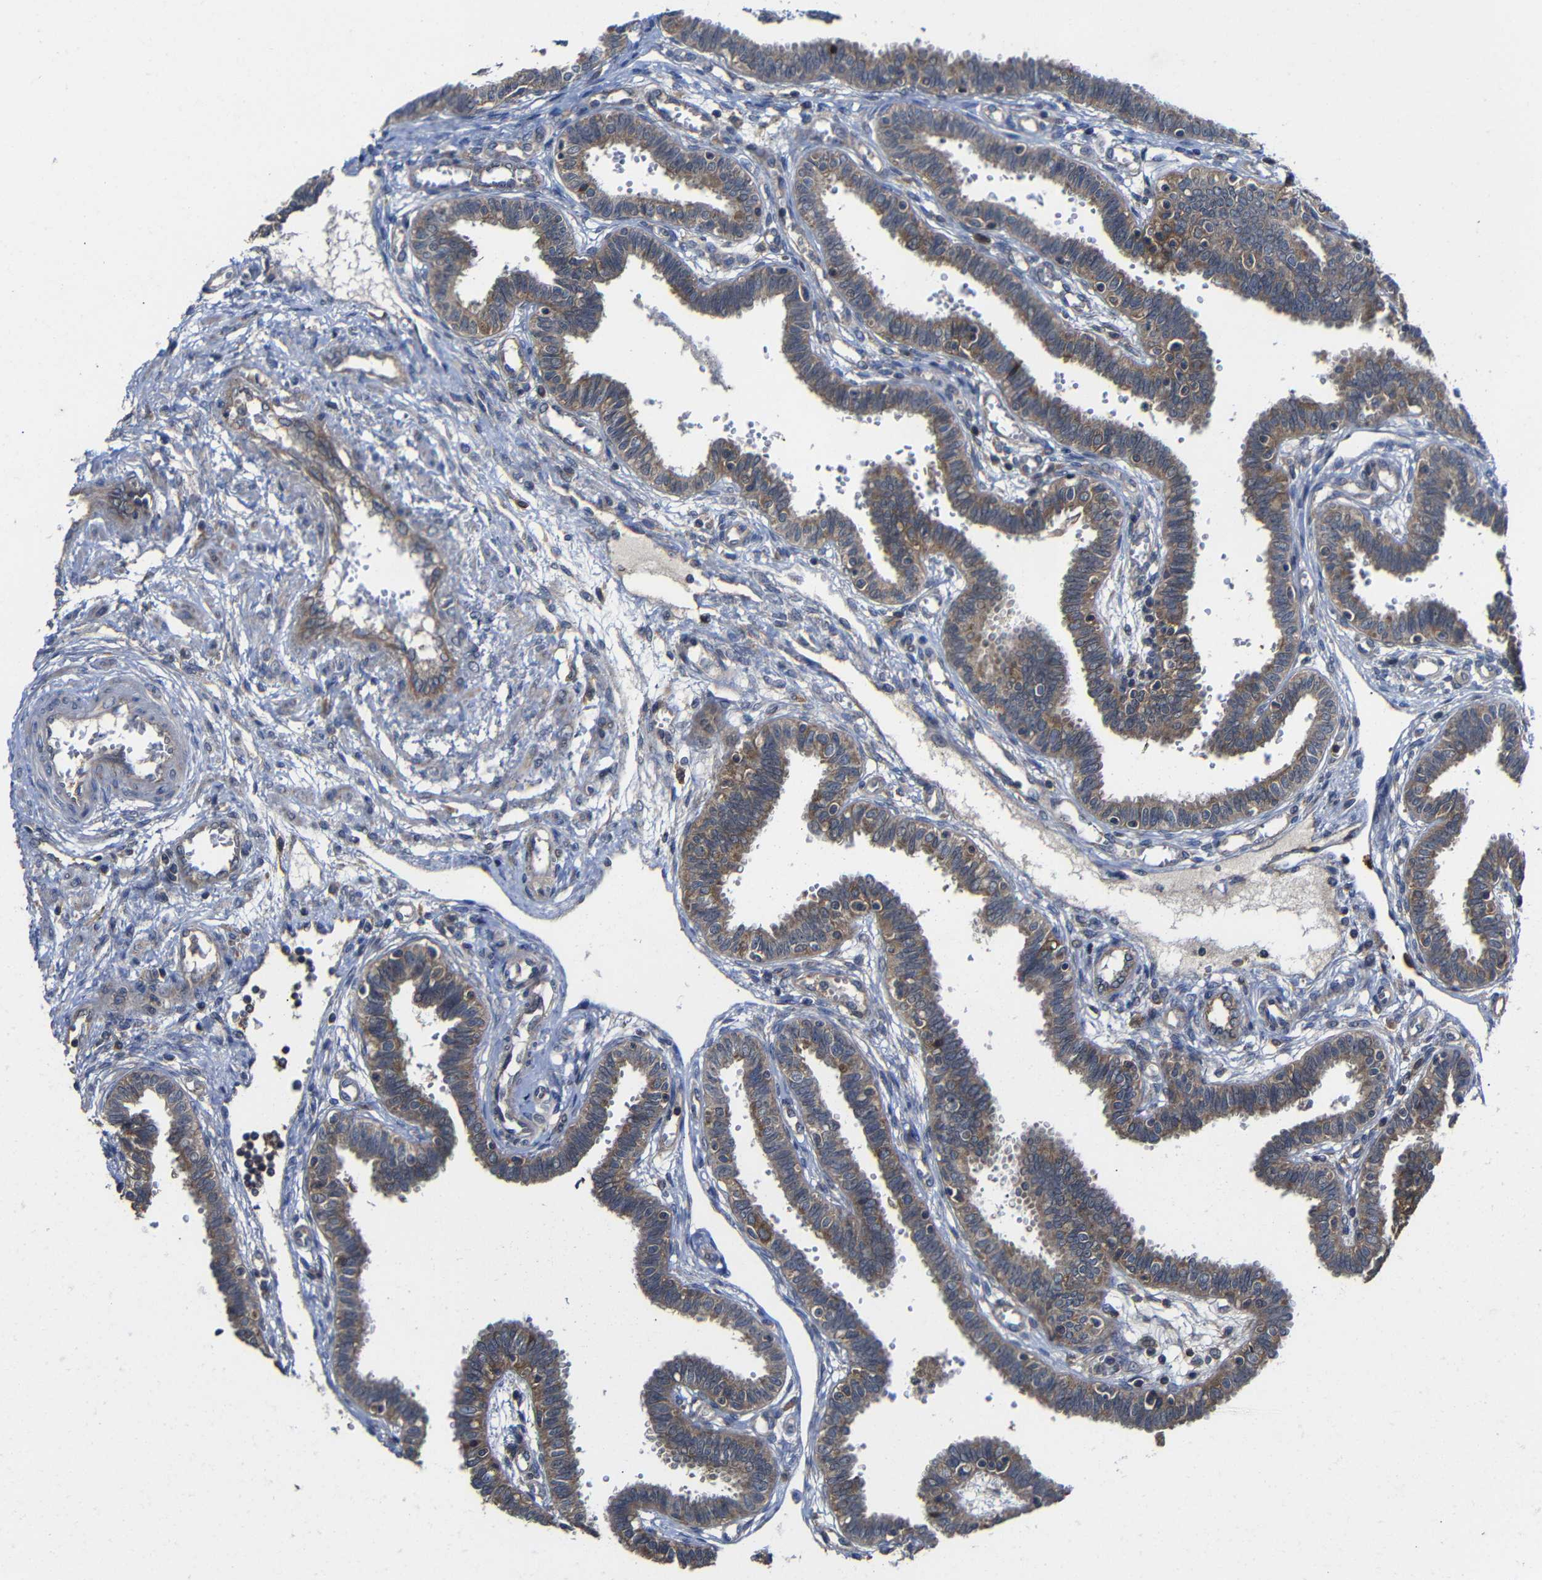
{"staining": {"intensity": "moderate", "quantity": ">75%", "location": "cytoplasmic/membranous"}, "tissue": "fallopian tube", "cell_type": "Glandular cells", "image_type": "normal", "snomed": [{"axis": "morphology", "description": "Normal tissue, NOS"}, {"axis": "topography", "description": "Fallopian tube"}], "caption": "Immunohistochemistry image of unremarkable fallopian tube stained for a protein (brown), which displays medium levels of moderate cytoplasmic/membranous expression in about >75% of glandular cells.", "gene": "LPAR5", "patient": {"sex": "female", "age": 32}}